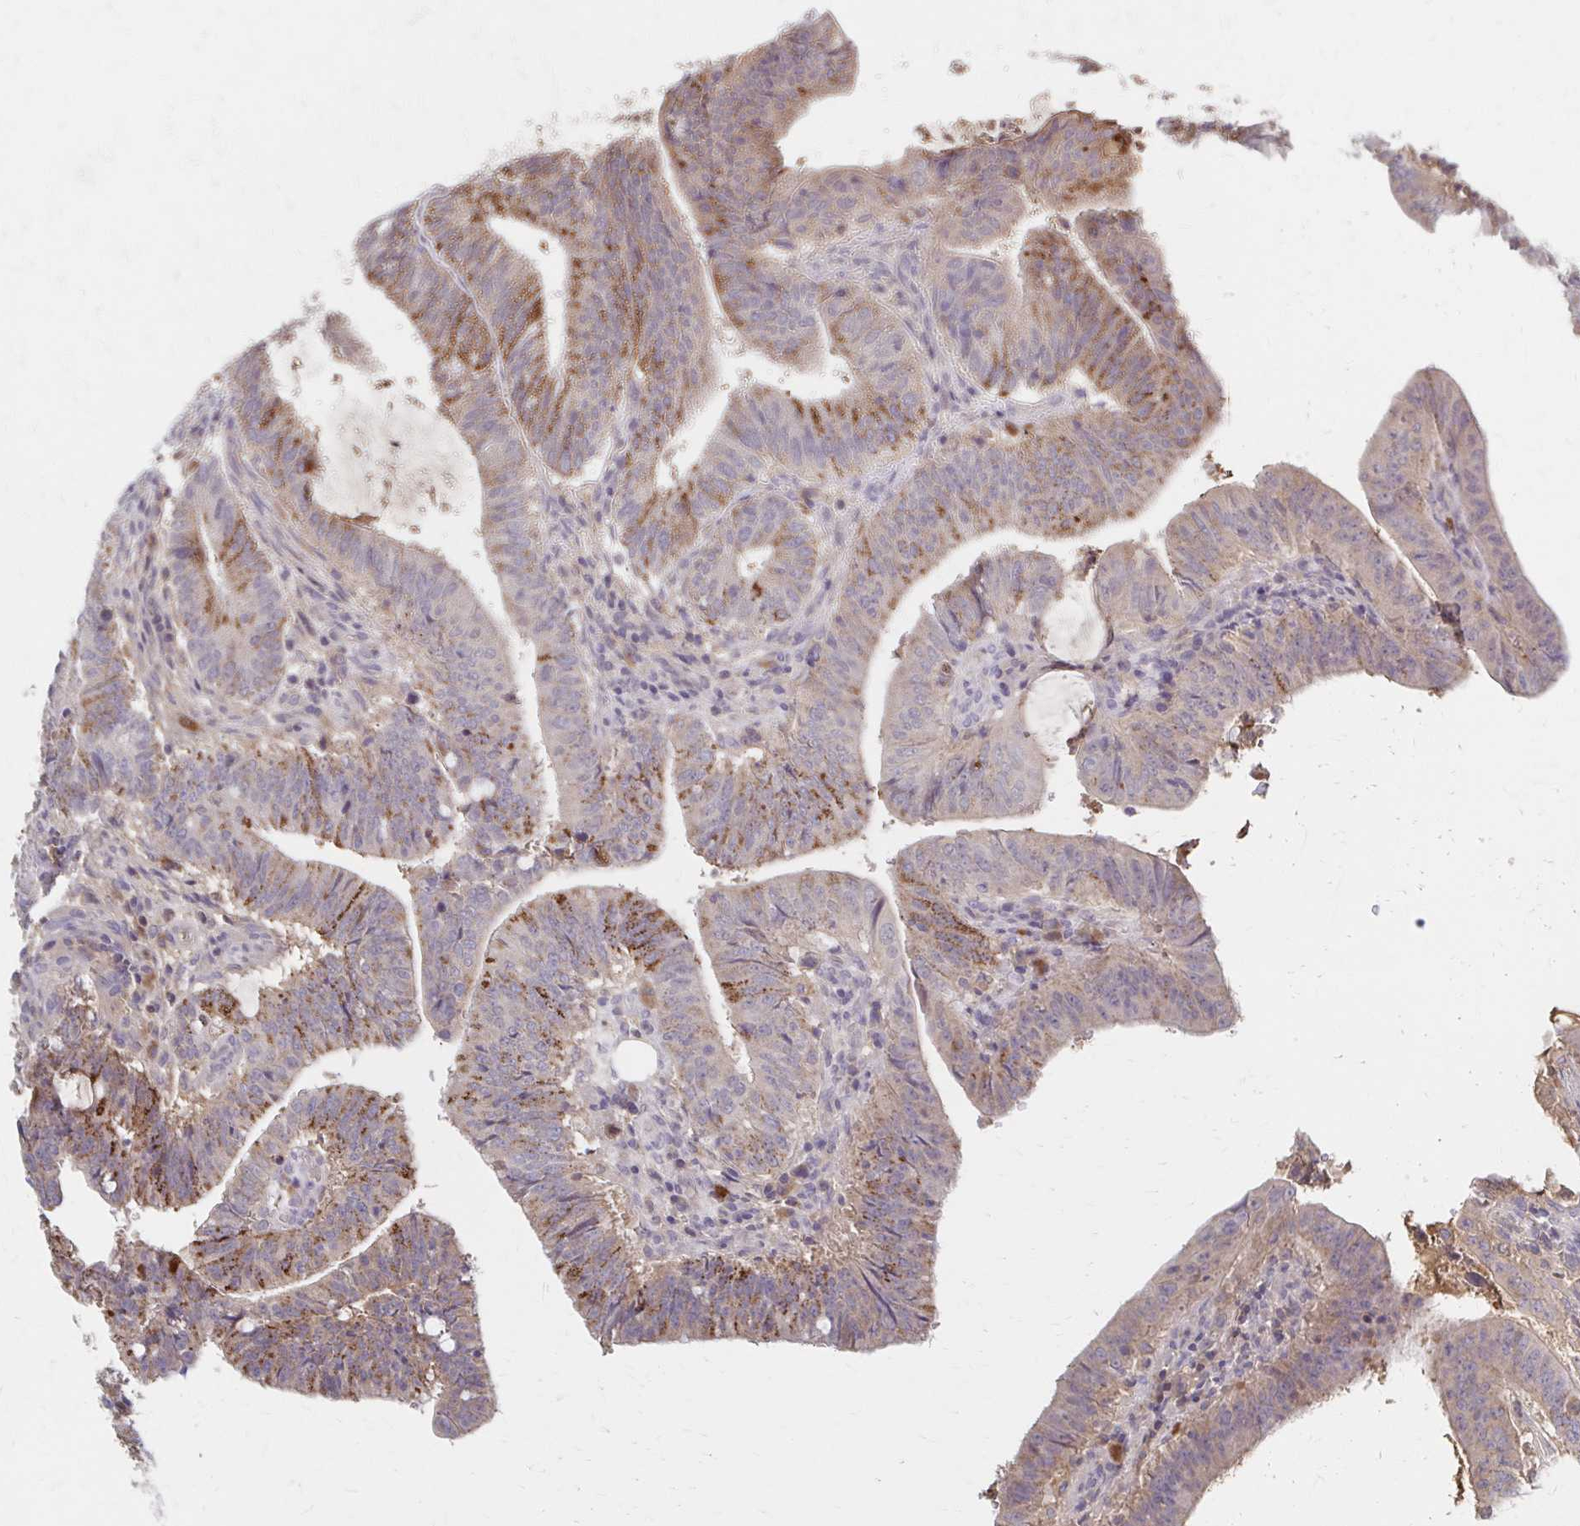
{"staining": {"intensity": "moderate", "quantity": "25%-75%", "location": "cytoplasmic/membranous"}, "tissue": "colorectal cancer", "cell_type": "Tumor cells", "image_type": "cancer", "snomed": [{"axis": "morphology", "description": "Adenocarcinoma, NOS"}, {"axis": "topography", "description": "Colon"}], "caption": "This is an image of IHC staining of colorectal cancer, which shows moderate staining in the cytoplasmic/membranous of tumor cells.", "gene": "HMGCS2", "patient": {"sex": "female", "age": 43}}